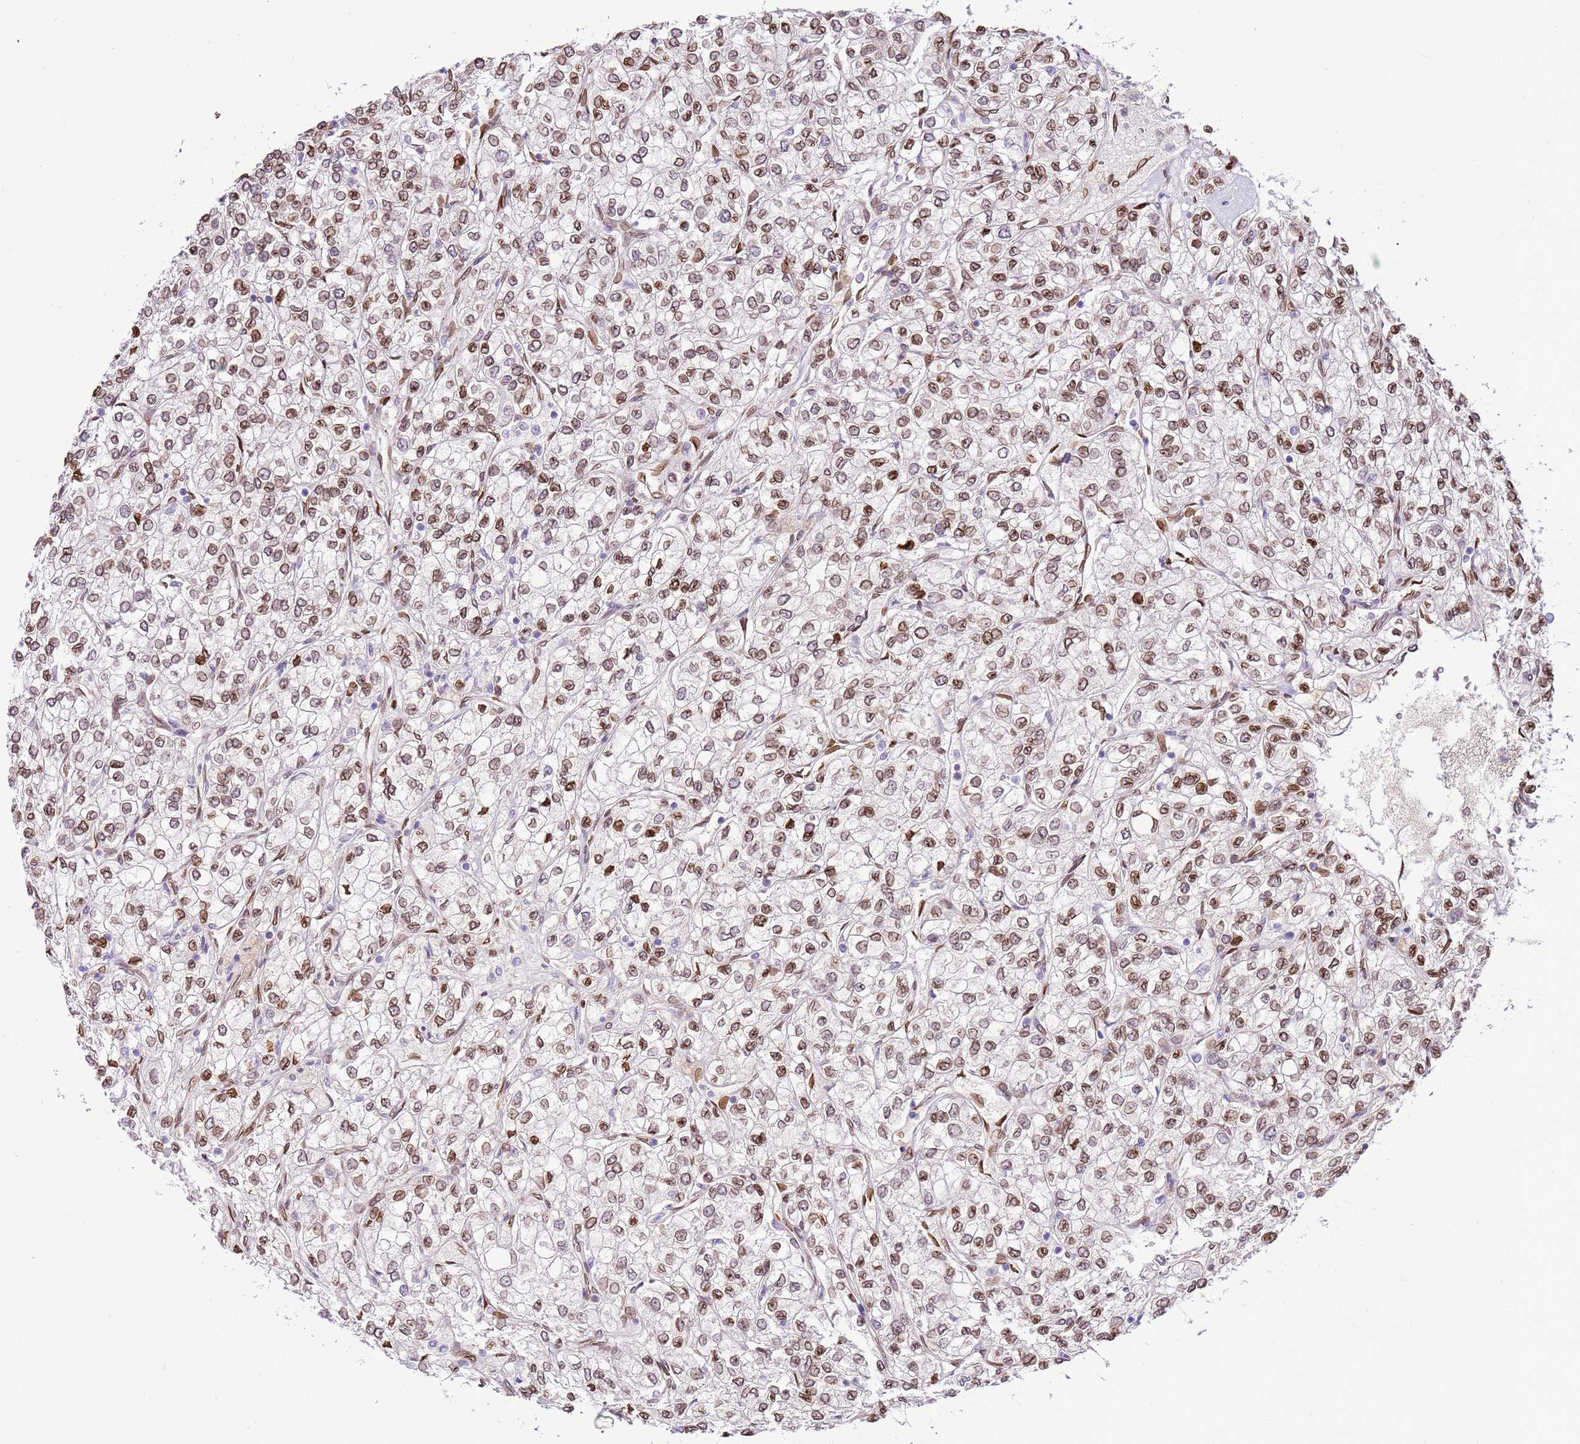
{"staining": {"intensity": "moderate", "quantity": ">75%", "location": "cytoplasmic/membranous,nuclear"}, "tissue": "renal cancer", "cell_type": "Tumor cells", "image_type": "cancer", "snomed": [{"axis": "morphology", "description": "Adenocarcinoma, NOS"}, {"axis": "topography", "description": "Kidney"}], "caption": "Renal cancer (adenocarcinoma) was stained to show a protein in brown. There is medium levels of moderate cytoplasmic/membranous and nuclear positivity in about >75% of tumor cells. Ihc stains the protein of interest in brown and the nuclei are stained blue.", "gene": "TMEM47", "patient": {"sex": "male", "age": 80}}